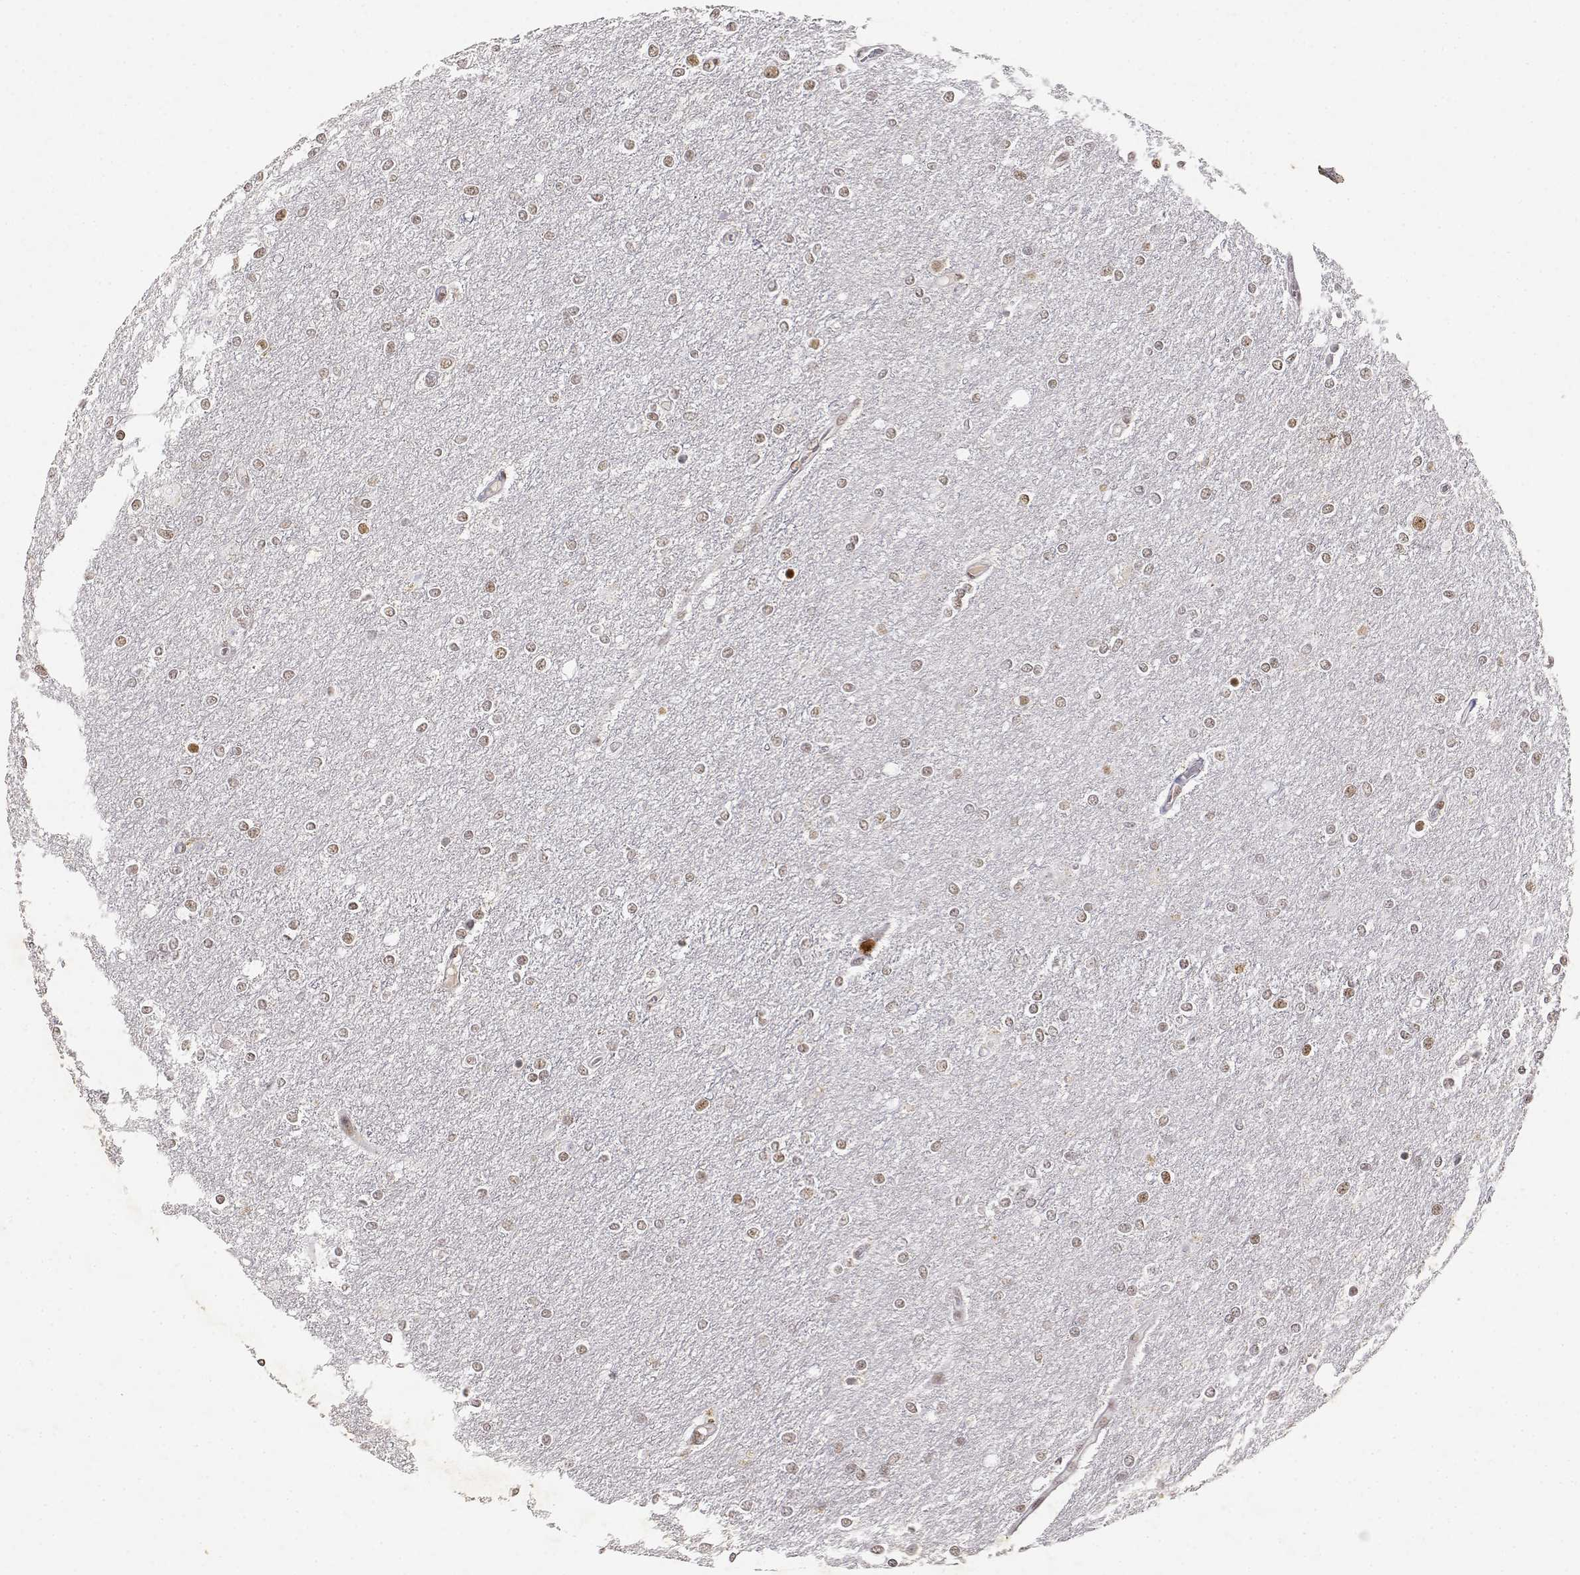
{"staining": {"intensity": "negative", "quantity": "none", "location": "none"}, "tissue": "glioma", "cell_type": "Tumor cells", "image_type": "cancer", "snomed": [{"axis": "morphology", "description": "Glioma, malignant, High grade"}, {"axis": "topography", "description": "Brain"}], "caption": "This is an immunohistochemistry (IHC) micrograph of malignant high-grade glioma. There is no staining in tumor cells.", "gene": "RSF1", "patient": {"sex": "female", "age": 61}}